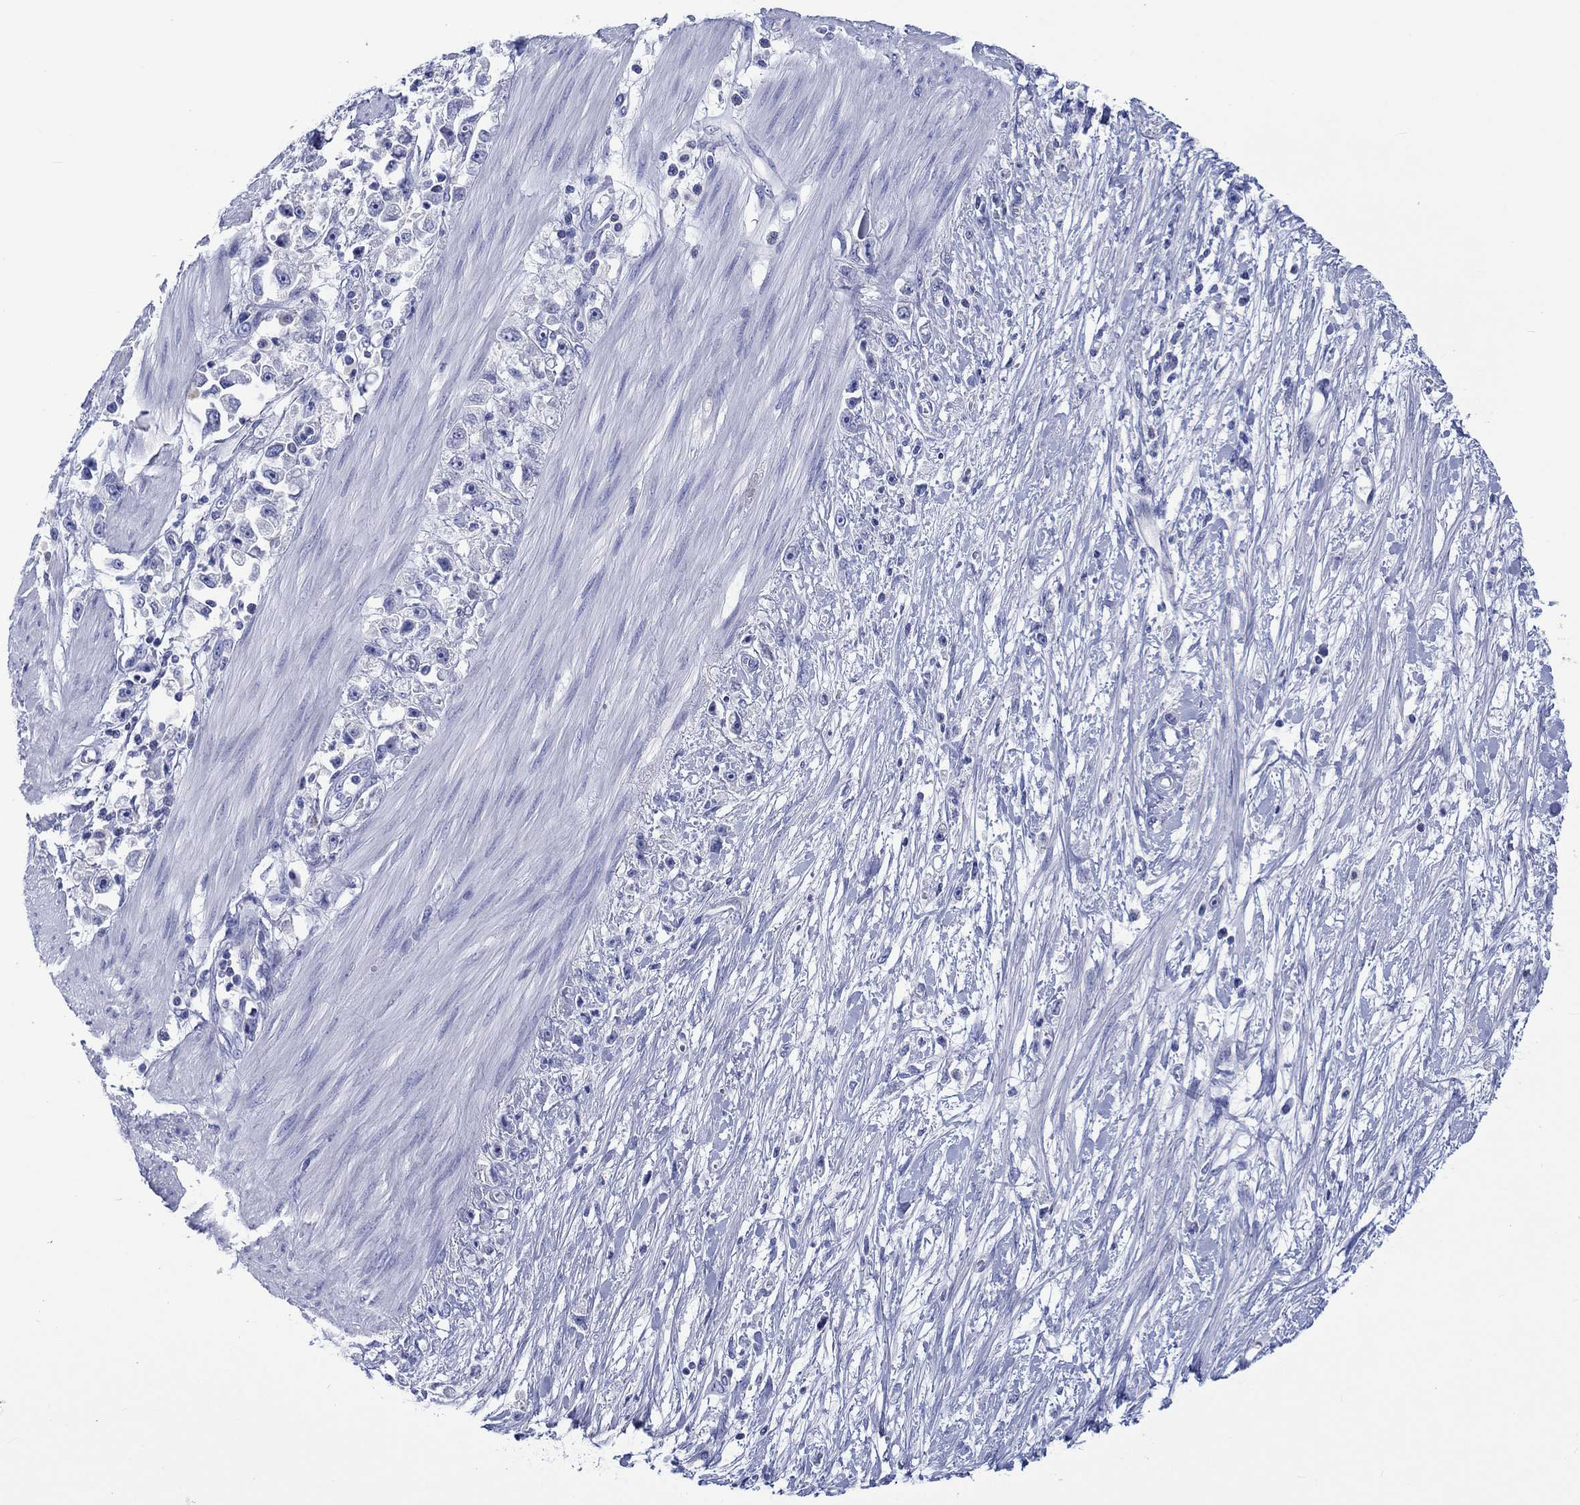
{"staining": {"intensity": "negative", "quantity": "none", "location": "none"}, "tissue": "stomach cancer", "cell_type": "Tumor cells", "image_type": "cancer", "snomed": [{"axis": "morphology", "description": "Adenocarcinoma, NOS"}, {"axis": "topography", "description": "Stomach"}], "caption": "This is an IHC micrograph of human stomach cancer (adenocarcinoma). There is no staining in tumor cells.", "gene": "CACNG3", "patient": {"sex": "female", "age": 59}}